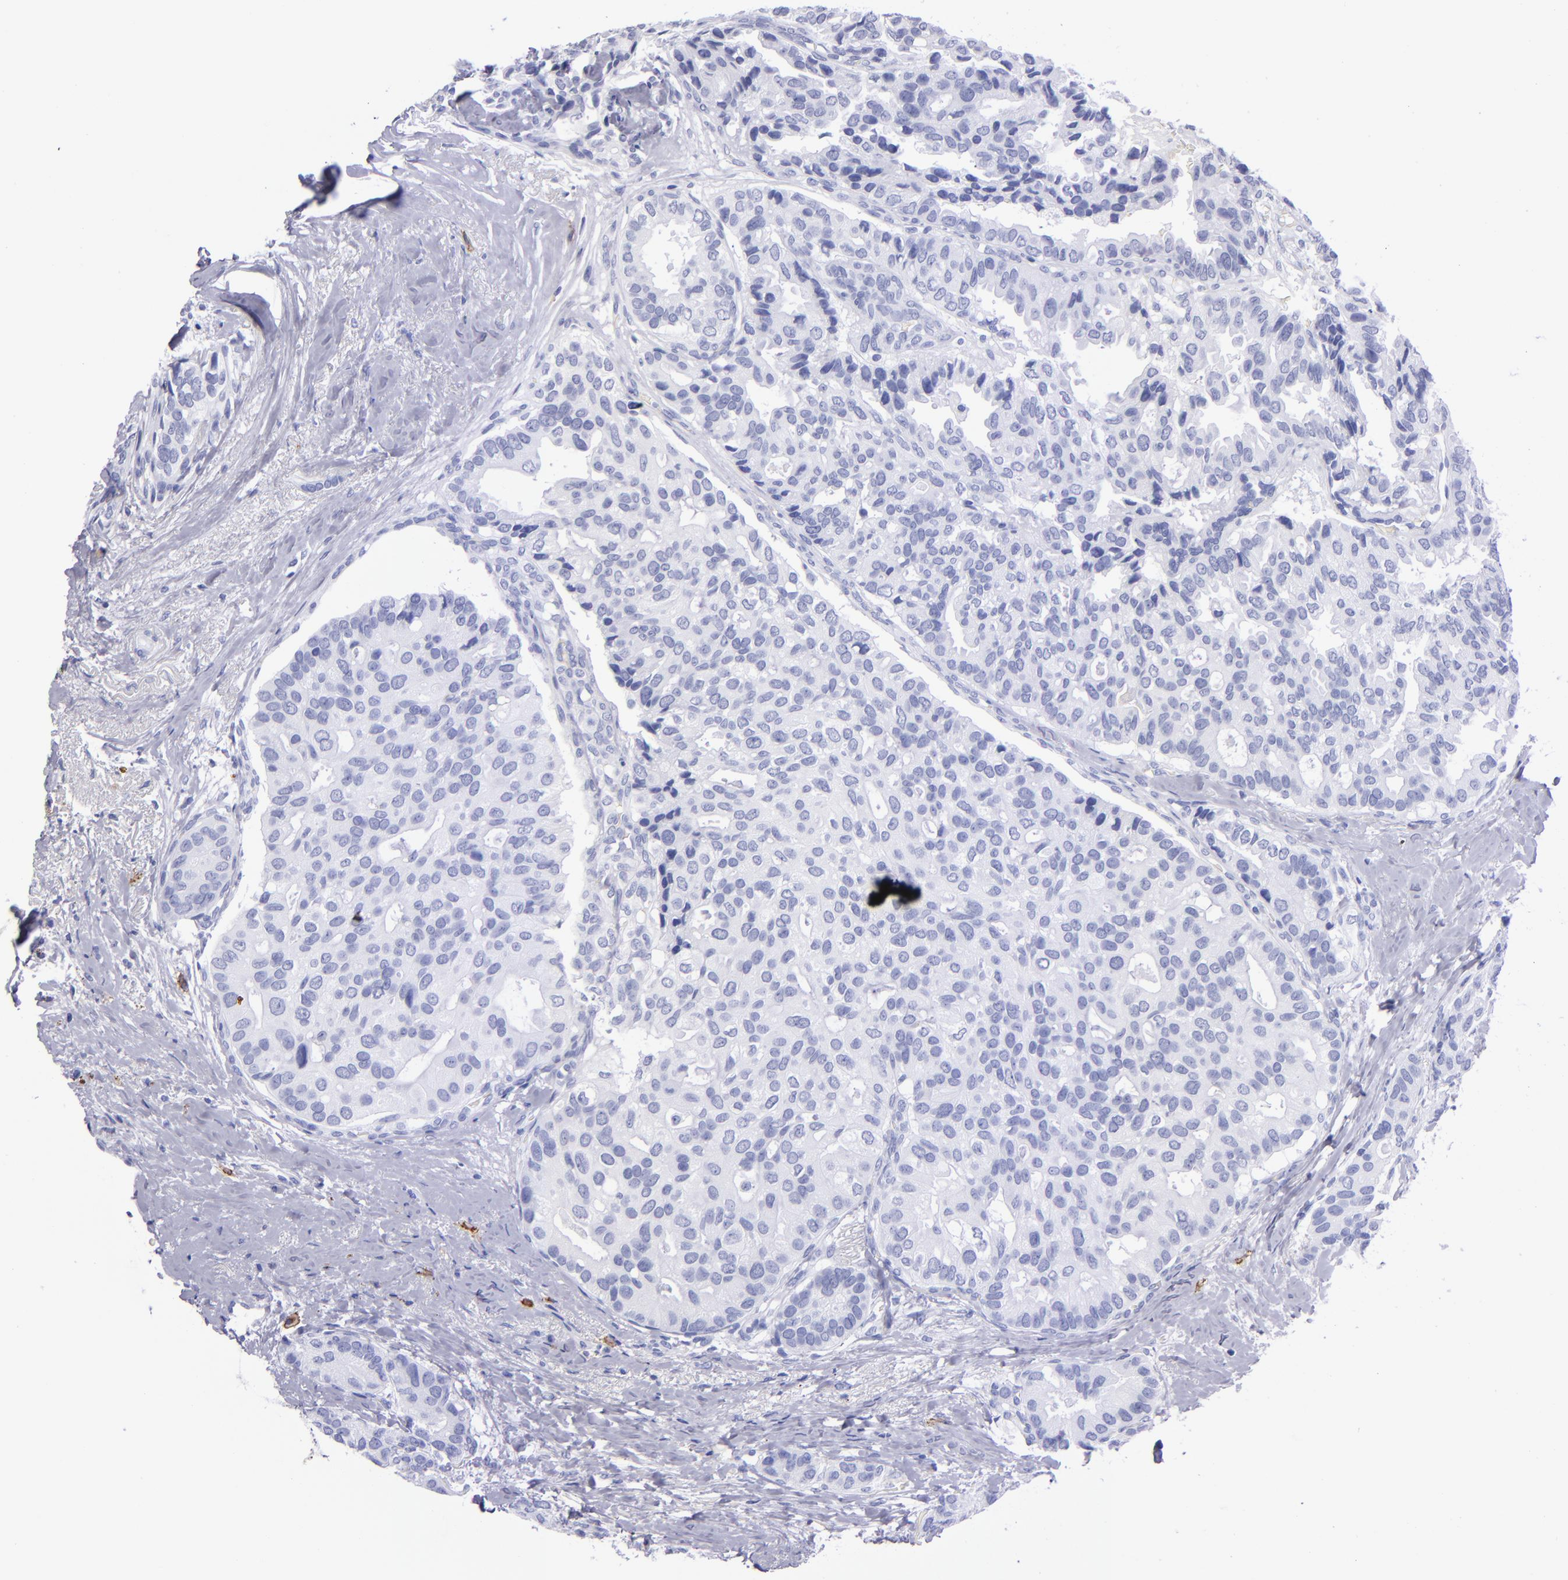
{"staining": {"intensity": "negative", "quantity": "none", "location": "none"}, "tissue": "breast cancer", "cell_type": "Tumor cells", "image_type": "cancer", "snomed": [{"axis": "morphology", "description": "Duct carcinoma"}, {"axis": "topography", "description": "Breast"}], "caption": "Immunohistochemistry of breast cancer shows no staining in tumor cells. (Stains: DAB immunohistochemistry (IHC) with hematoxylin counter stain, Microscopy: brightfield microscopy at high magnification).", "gene": "CD38", "patient": {"sex": "female", "age": 69}}